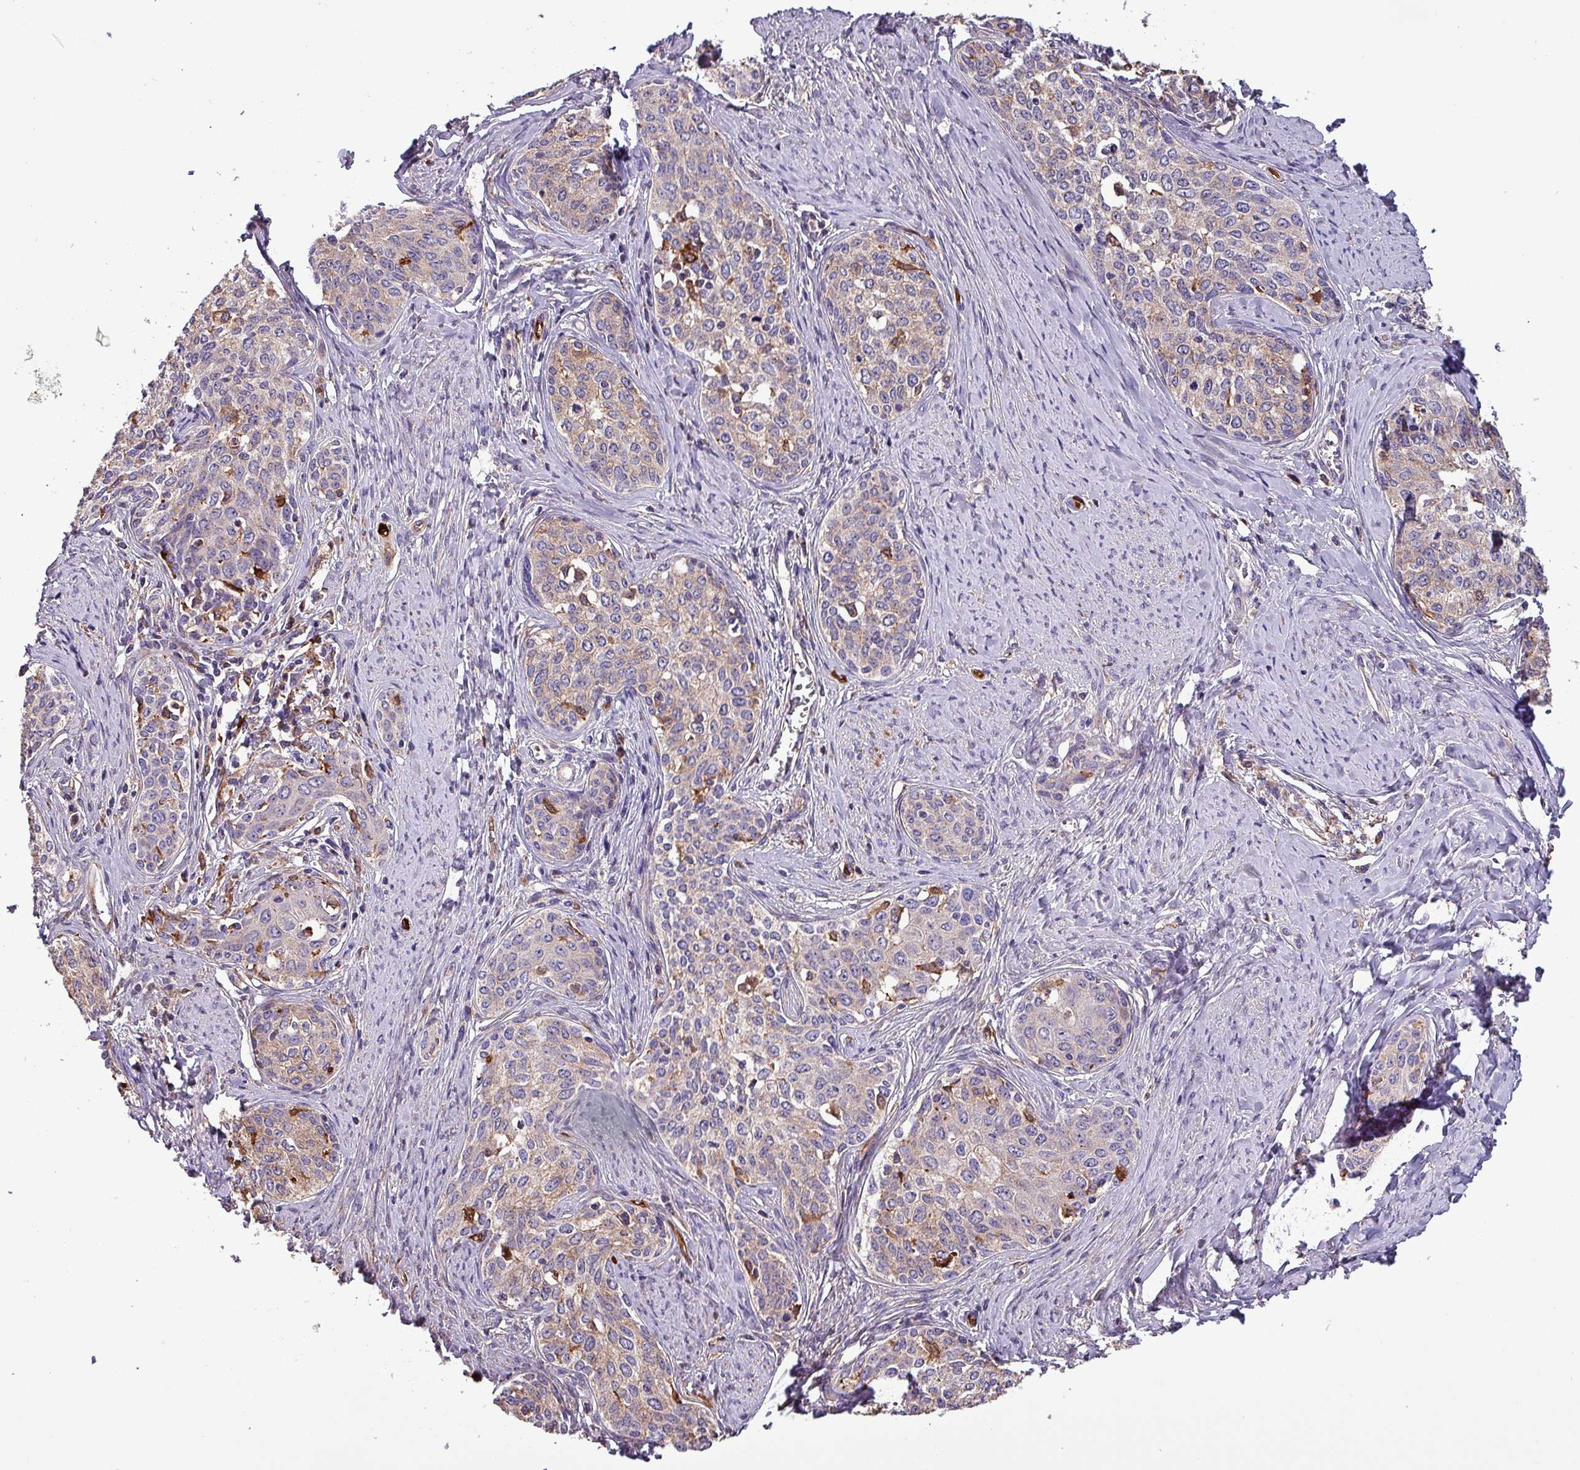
{"staining": {"intensity": "weak", "quantity": "25%-75%", "location": "cytoplasmic/membranous"}, "tissue": "cervical cancer", "cell_type": "Tumor cells", "image_type": "cancer", "snomed": [{"axis": "morphology", "description": "Squamous cell carcinoma, NOS"}, {"axis": "morphology", "description": "Adenocarcinoma, NOS"}, {"axis": "topography", "description": "Cervix"}], "caption": "This image exhibits IHC staining of cervical cancer, with low weak cytoplasmic/membranous staining in approximately 25%-75% of tumor cells.", "gene": "SCIN", "patient": {"sex": "female", "age": 52}}